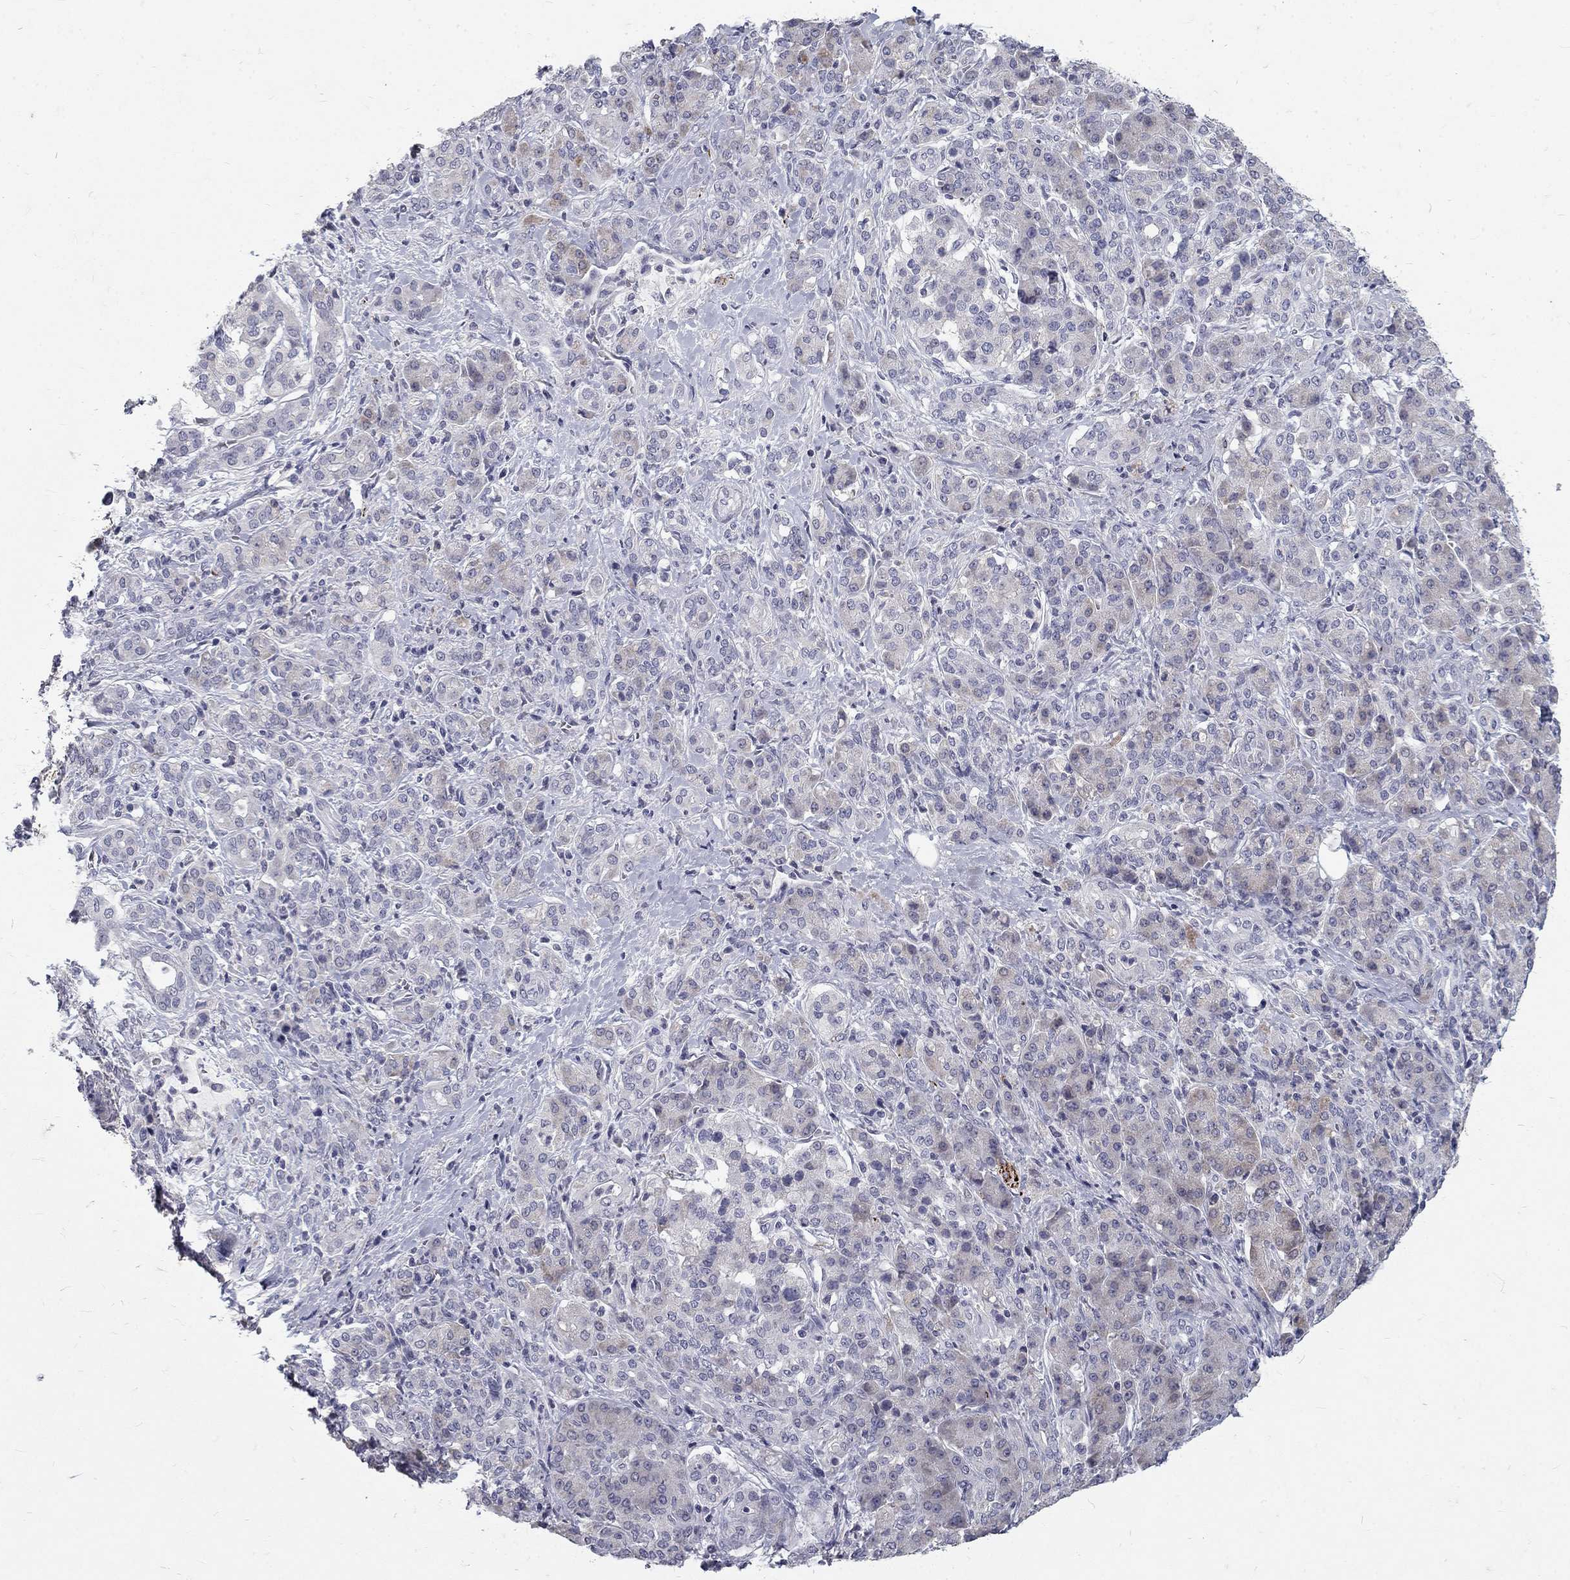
{"staining": {"intensity": "negative", "quantity": "none", "location": "none"}, "tissue": "pancreatic cancer", "cell_type": "Tumor cells", "image_type": "cancer", "snomed": [{"axis": "morphology", "description": "Normal tissue, NOS"}, {"axis": "morphology", "description": "Inflammation, NOS"}, {"axis": "morphology", "description": "Adenocarcinoma, NOS"}, {"axis": "topography", "description": "Pancreas"}], "caption": "Immunohistochemical staining of pancreatic cancer demonstrates no significant staining in tumor cells. (DAB (3,3'-diaminobenzidine) immunohistochemistry, high magnification).", "gene": "NOS1", "patient": {"sex": "male", "age": 57}}